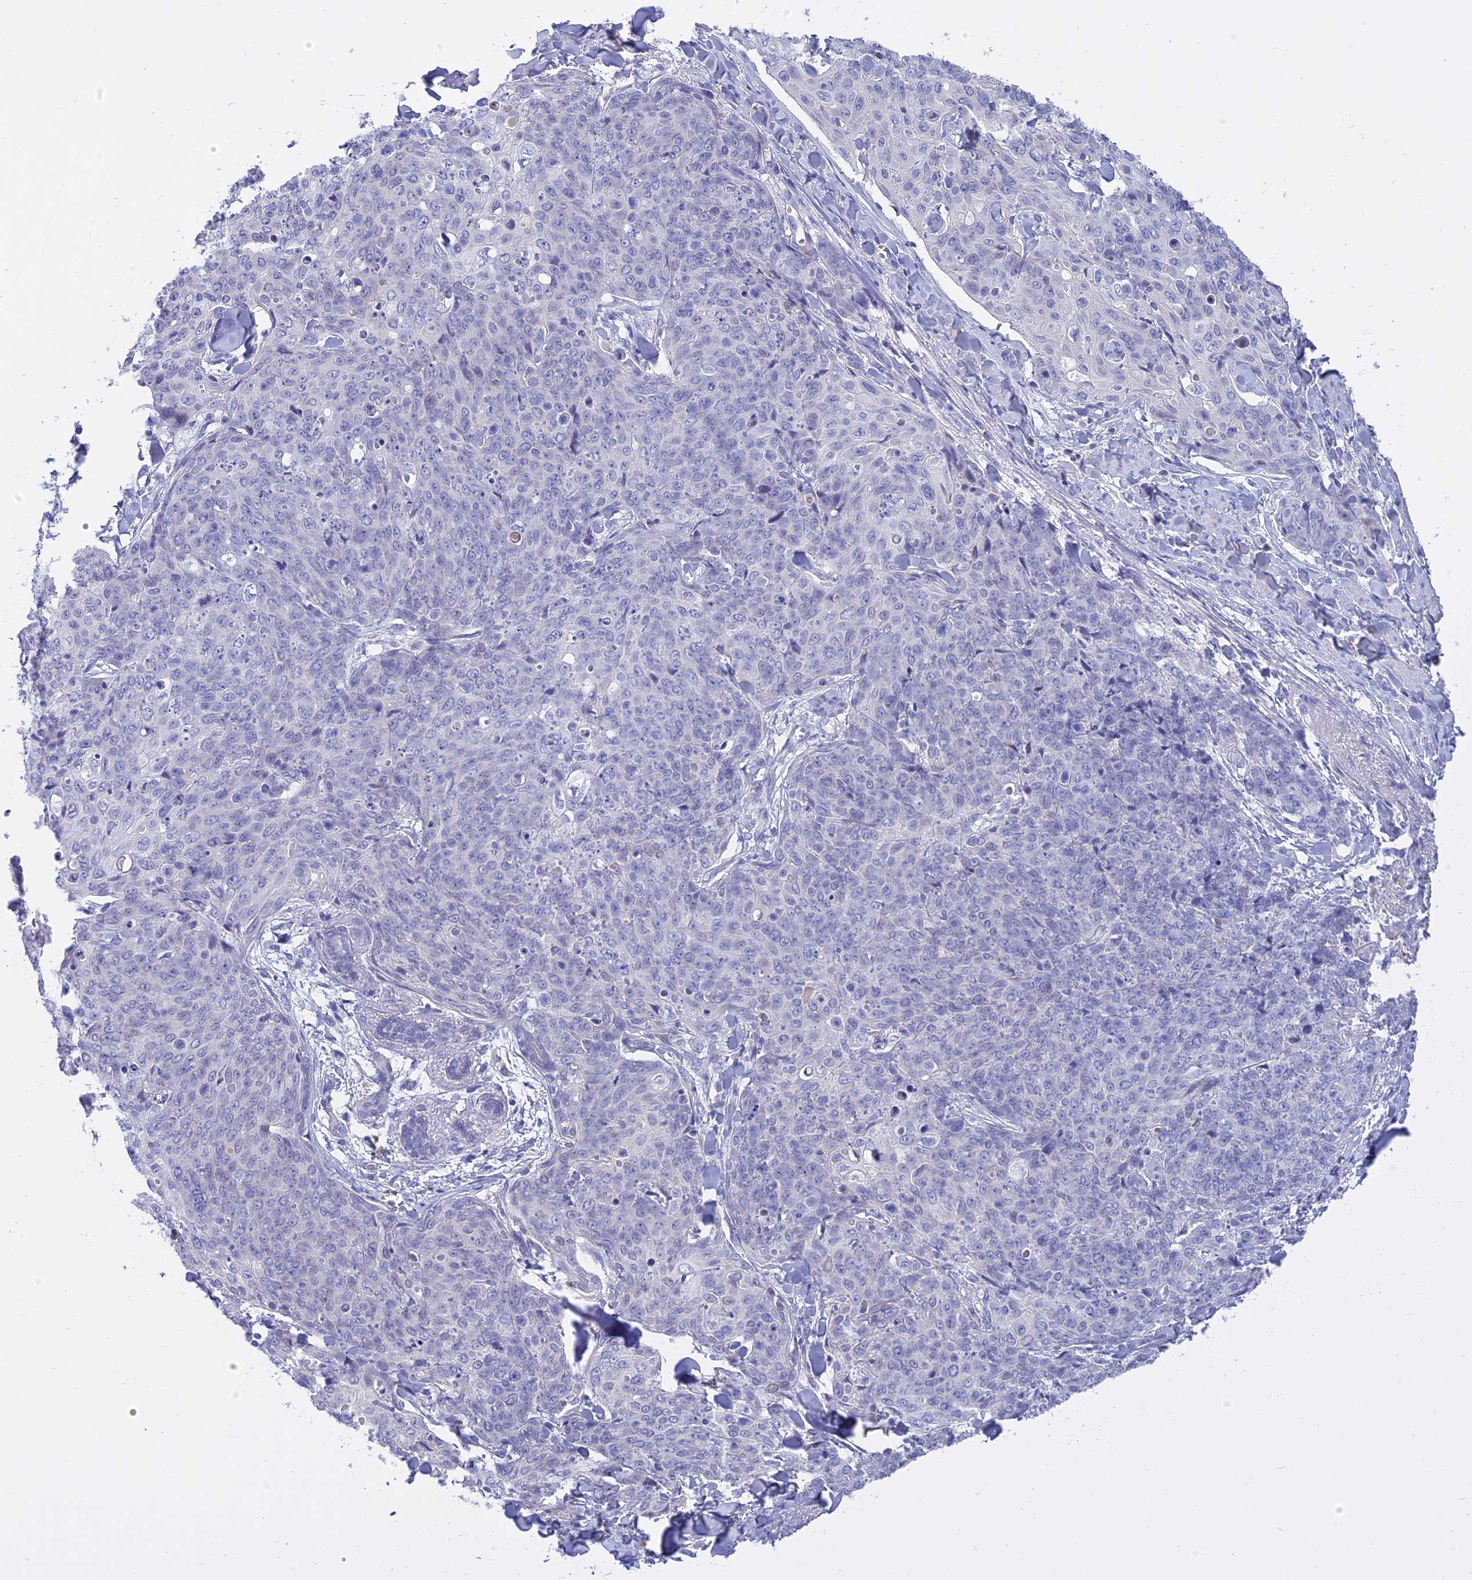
{"staining": {"intensity": "negative", "quantity": "none", "location": "none"}, "tissue": "skin cancer", "cell_type": "Tumor cells", "image_type": "cancer", "snomed": [{"axis": "morphology", "description": "Squamous cell carcinoma, NOS"}, {"axis": "topography", "description": "Skin"}, {"axis": "topography", "description": "Vulva"}], "caption": "There is no significant staining in tumor cells of skin cancer.", "gene": "MBD3L1", "patient": {"sex": "female", "age": 85}}